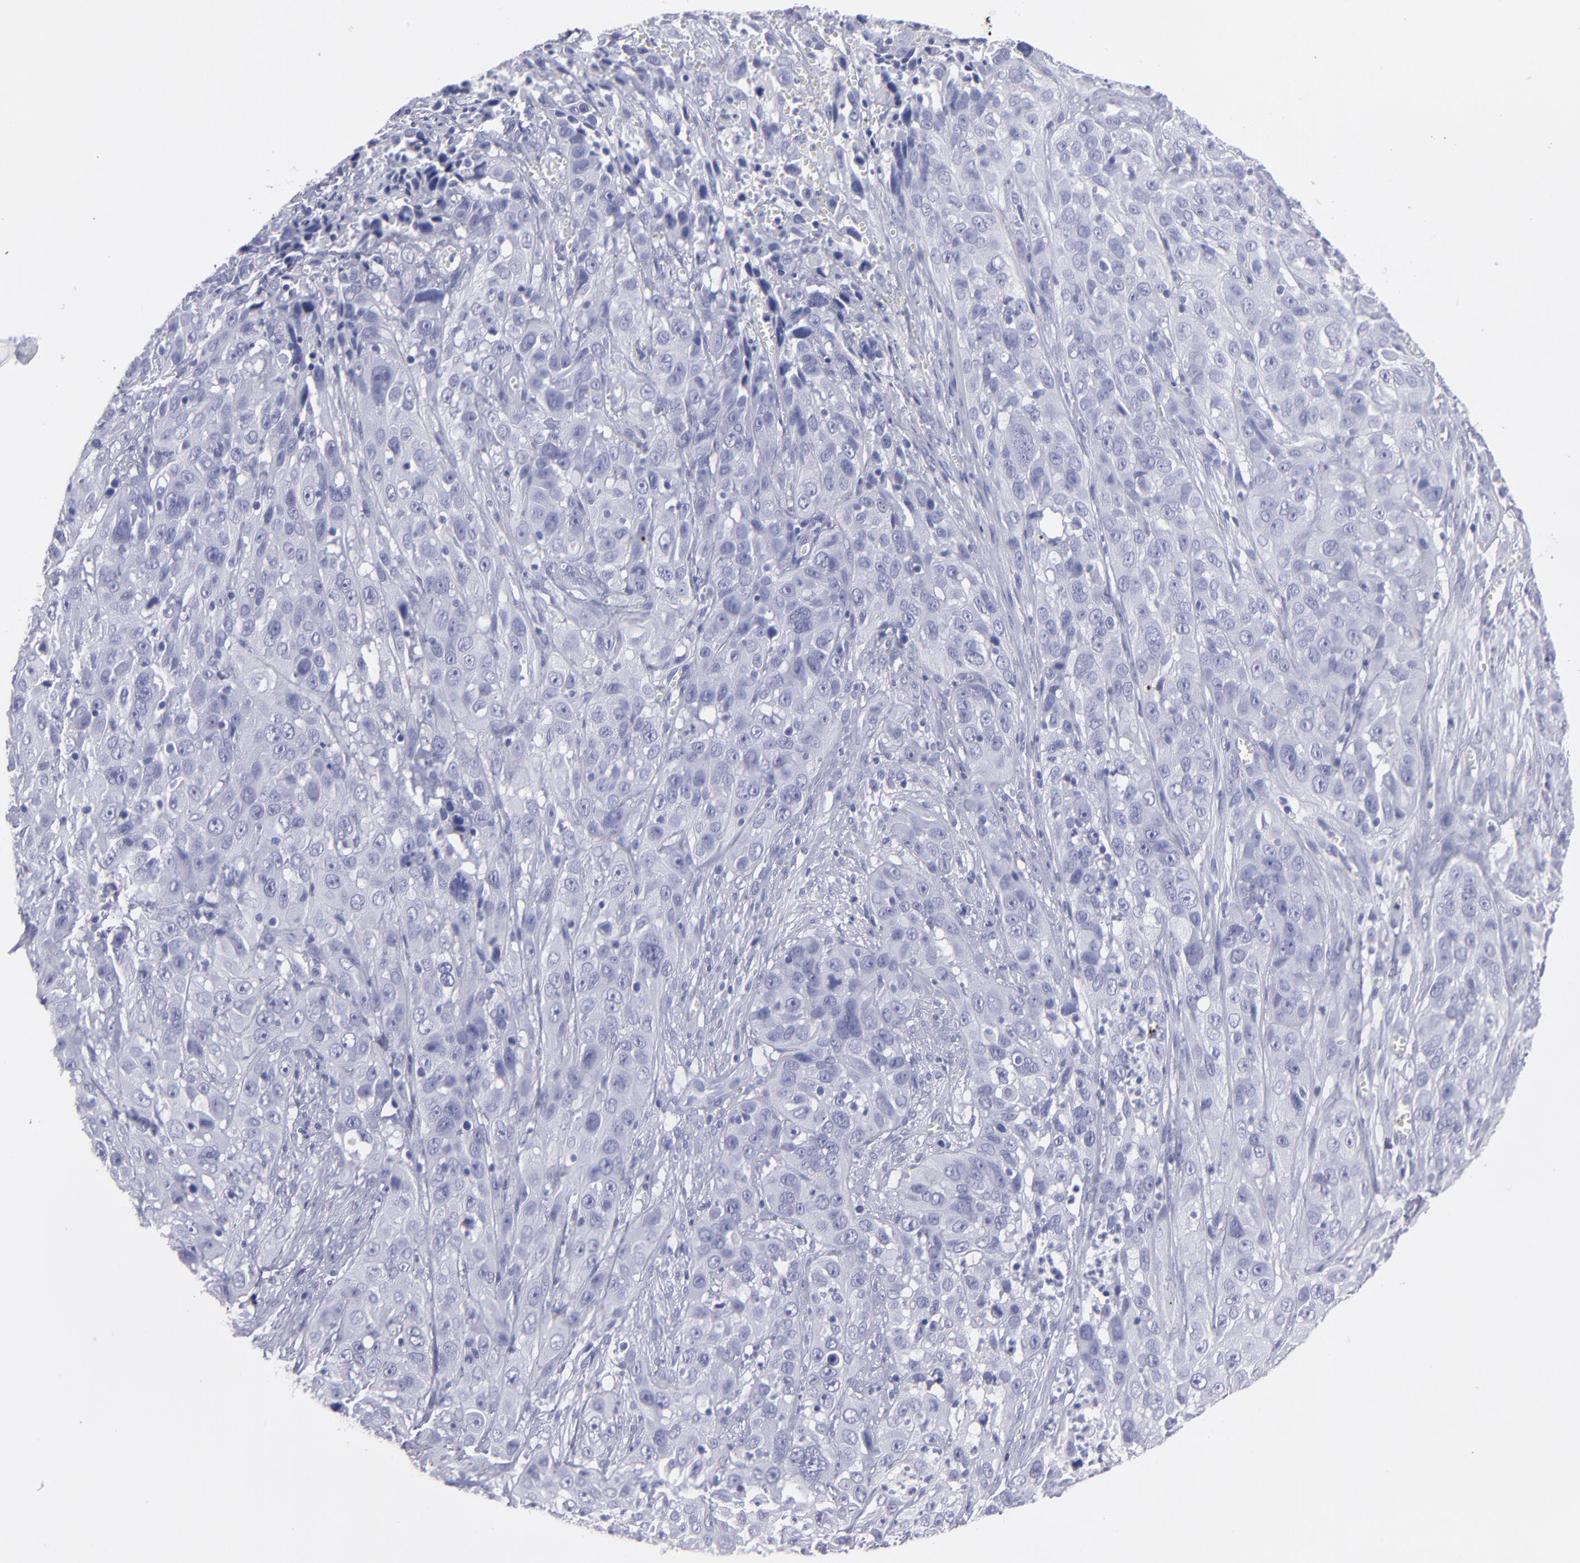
{"staining": {"intensity": "negative", "quantity": "none", "location": "none"}, "tissue": "cervical cancer", "cell_type": "Tumor cells", "image_type": "cancer", "snomed": [{"axis": "morphology", "description": "Squamous cell carcinoma, NOS"}, {"axis": "topography", "description": "Cervix"}], "caption": "Human cervical cancer stained for a protein using immunohistochemistry (IHC) reveals no expression in tumor cells.", "gene": "MB", "patient": {"sex": "female", "age": 32}}